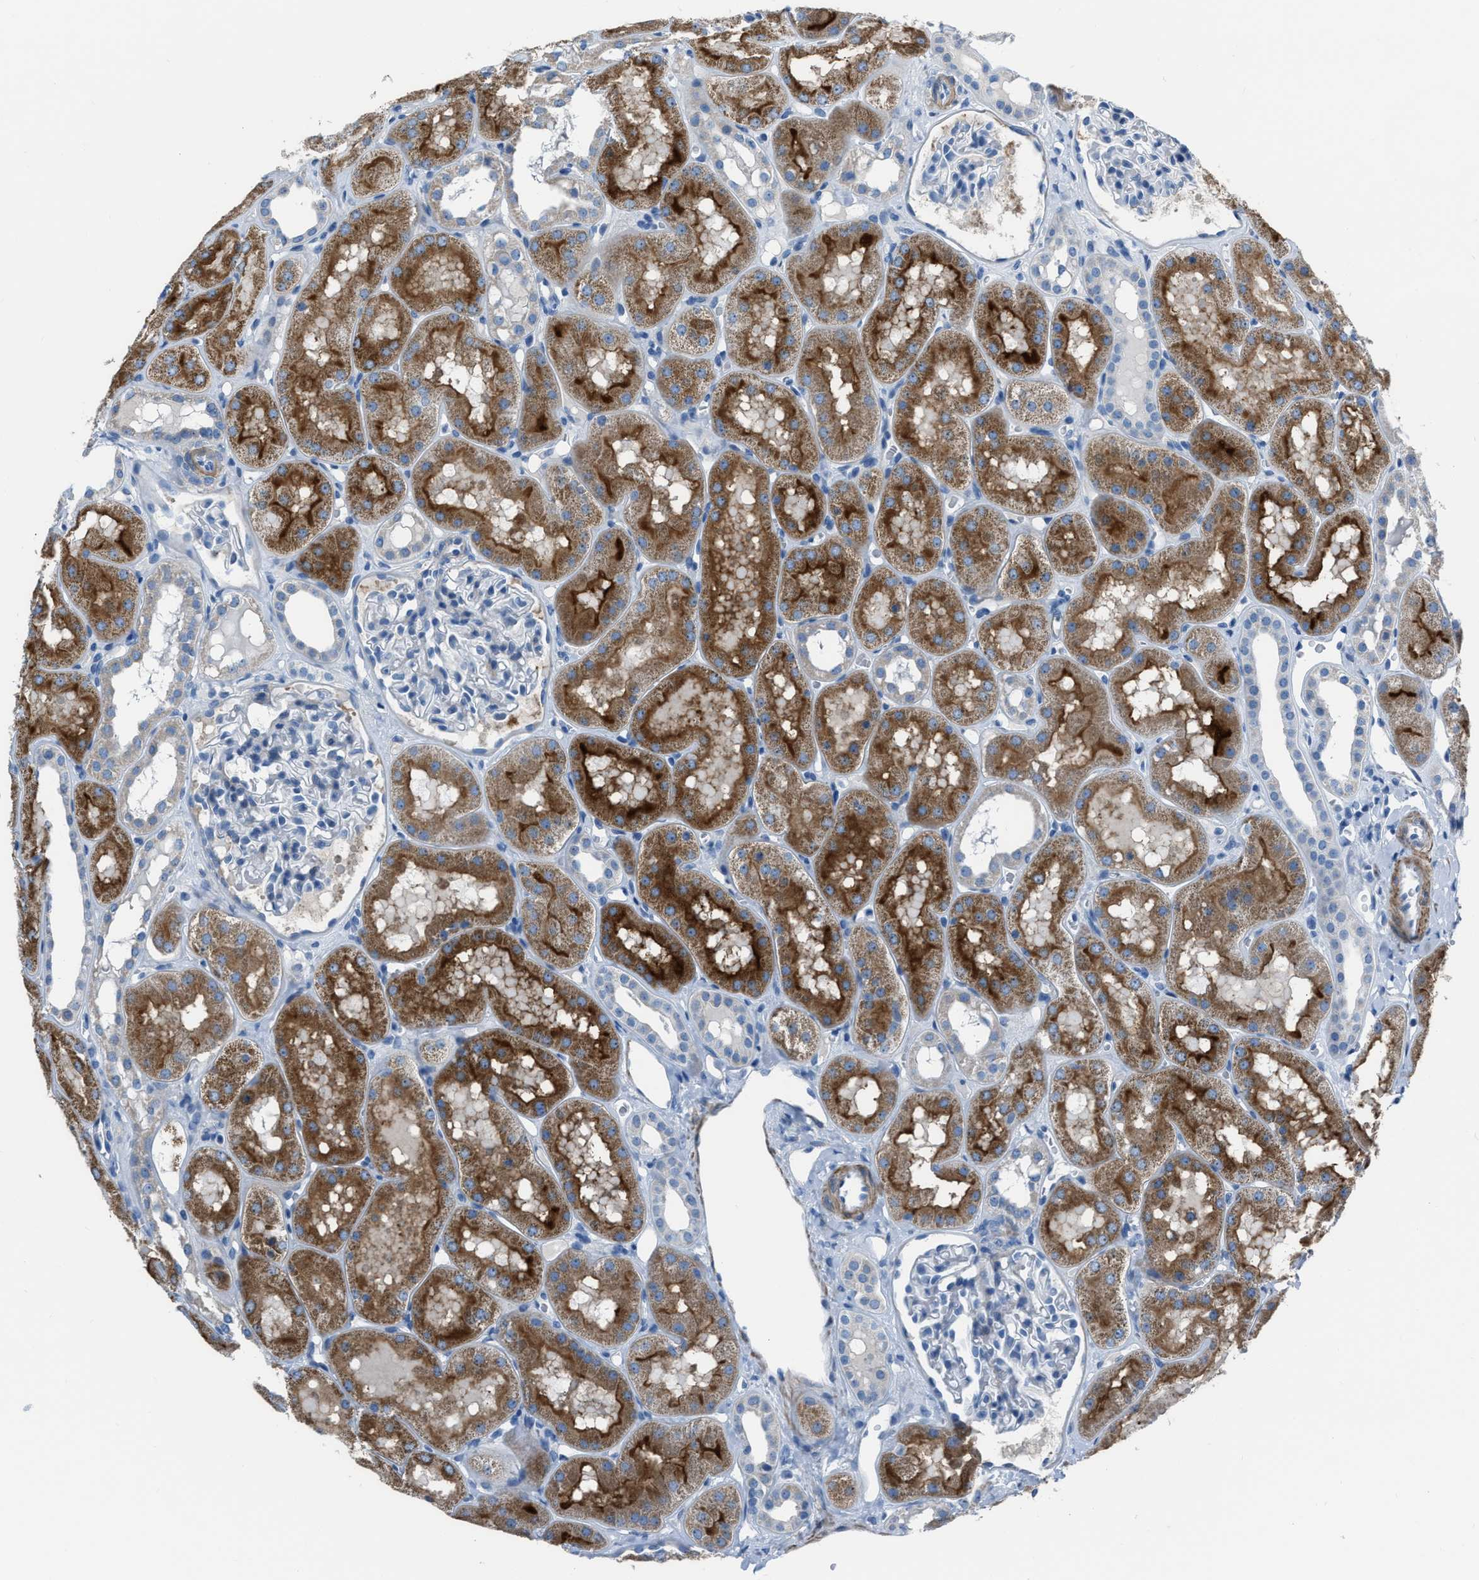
{"staining": {"intensity": "negative", "quantity": "none", "location": "none"}, "tissue": "kidney", "cell_type": "Cells in glomeruli", "image_type": "normal", "snomed": [{"axis": "morphology", "description": "Normal tissue, NOS"}, {"axis": "topography", "description": "Kidney"}, {"axis": "topography", "description": "Urinary bladder"}], "caption": "Cells in glomeruli show no significant positivity in normal kidney. The staining was performed using DAB (3,3'-diaminobenzidine) to visualize the protein expression in brown, while the nuclei were stained in blue with hematoxylin (Magnification: 20x).", "gene": "SPATC1L", "patient": {"sex": "male", "age": 16}}